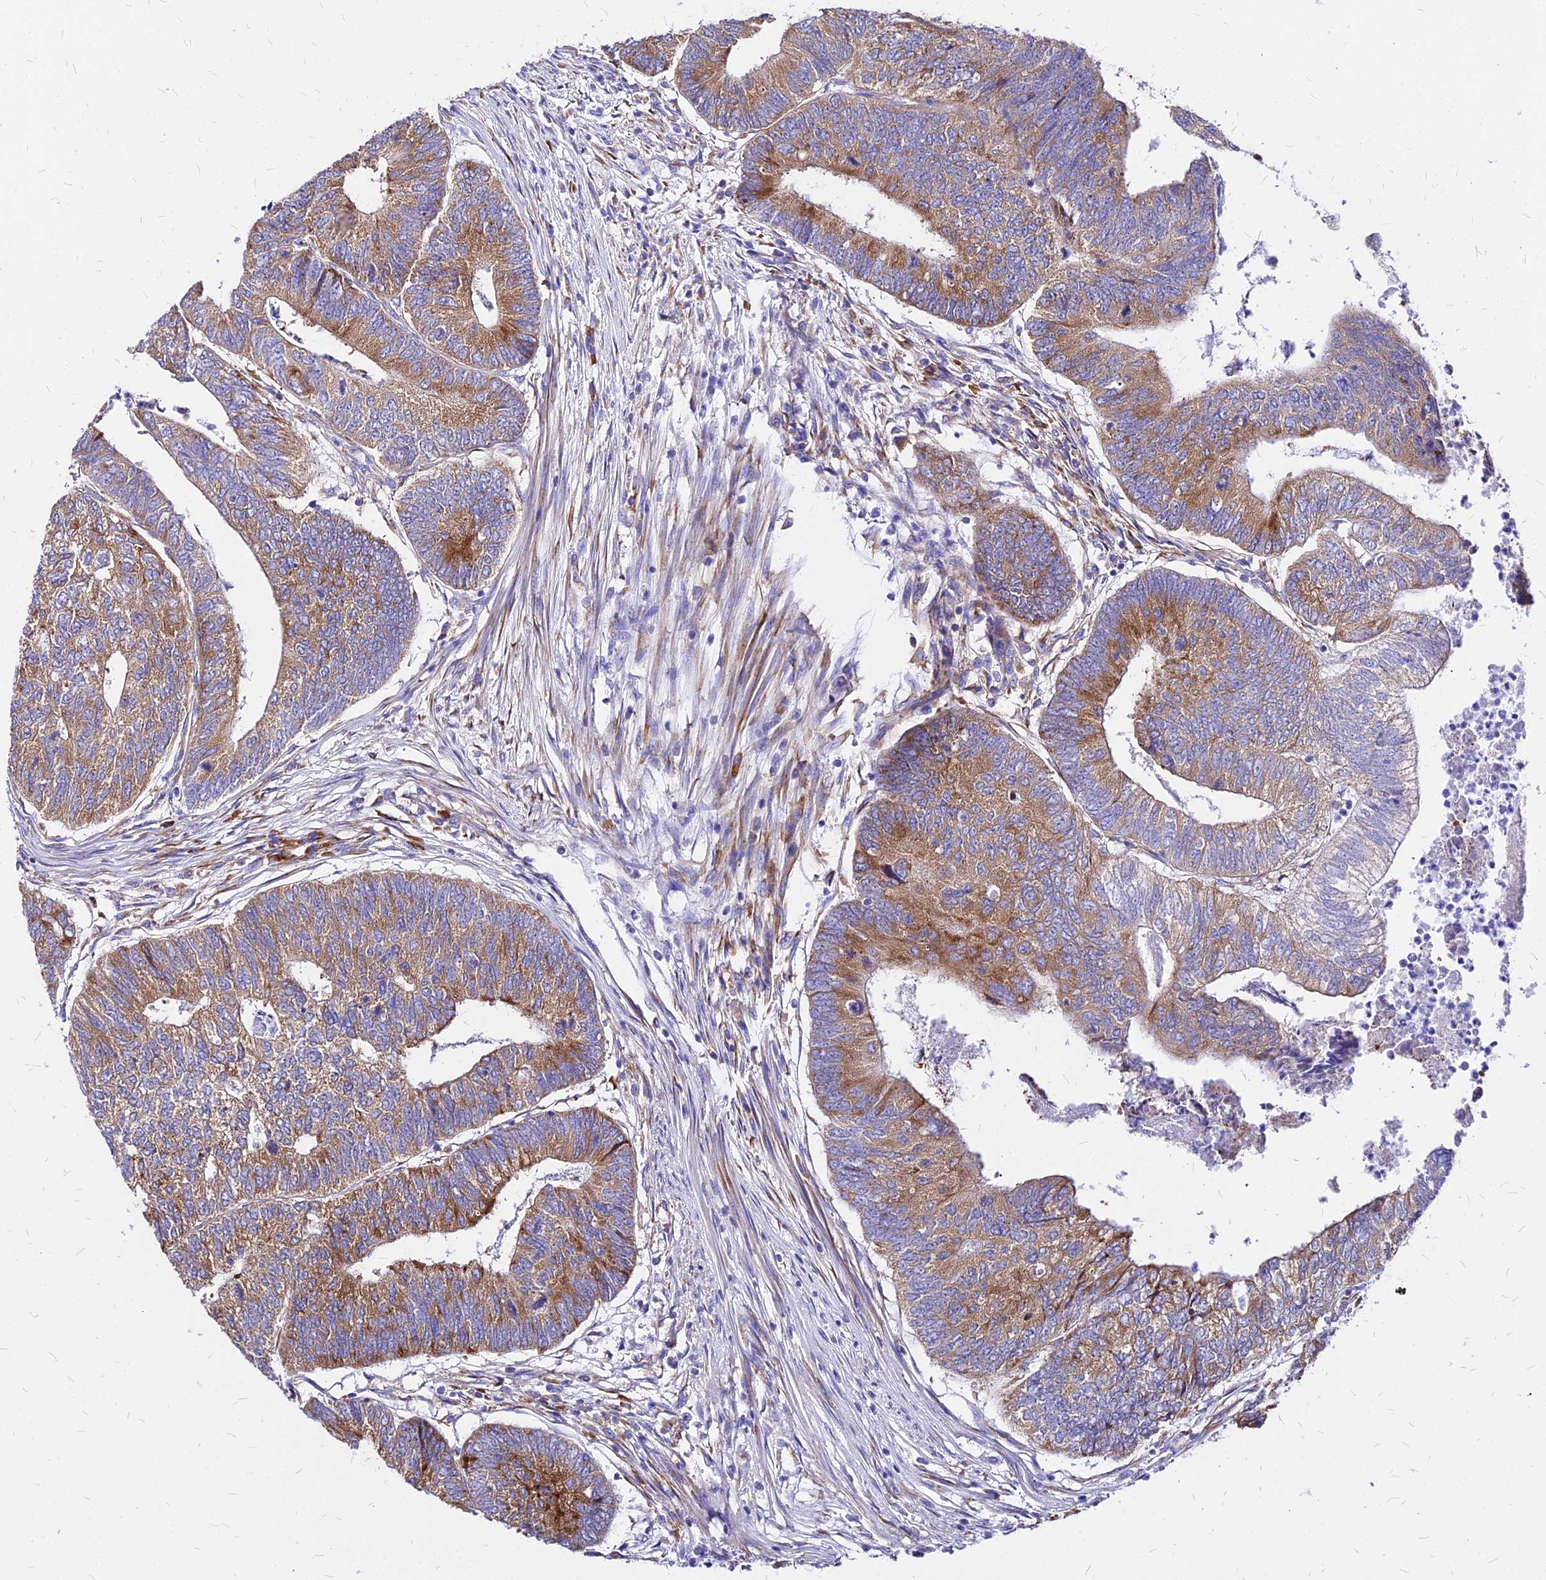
{"staining": {"intensity": "moderate", "quantity": ">75%", "location": "cytoplasmic/membranous"}, "tissue": "colorectal cancer", "cell_type": "Tumor cells", "image_type": "cancer", "snomed": [{"axis": "morphology", "description": "Adenocarcinoma, NOS"}, {"axis": "topography", "description": "Colon"}], "caption": "Immunohistochemistry of human colorectal cancer (adenocarcinoma) demonstrates medium levels of moderate cytoplasmic/membranous expression in about >75% of tumor cells. (Brightfield microscopy of DAB IHC at high magnification).", "gene": "RPL19", "patient": {"sex": "female", "age": 67}}